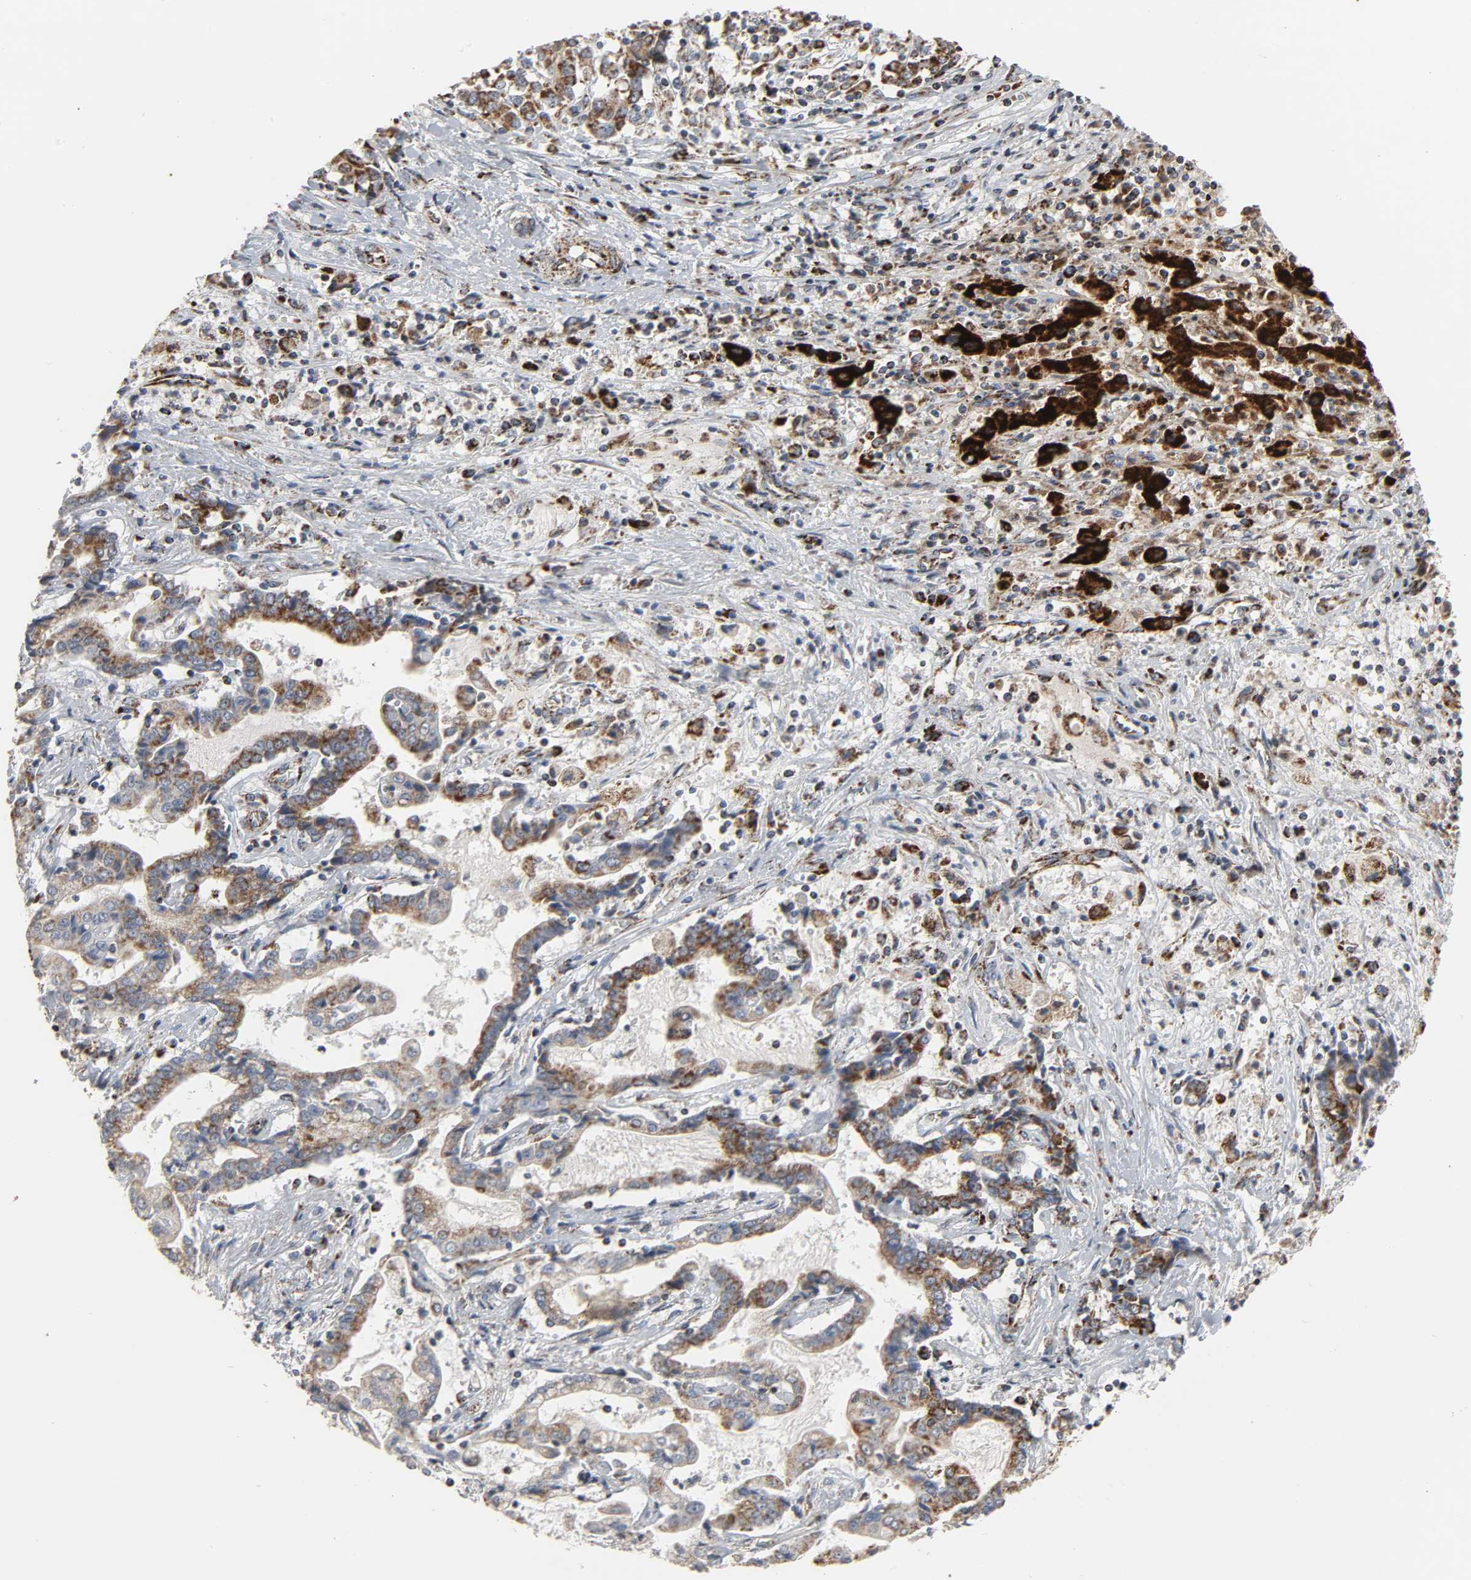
{"staining": {"intensity": "moderate", "quantity": "25%-75%", "location": "cytoplasmic/membranous"}, "tissue": "liver cancer", "cell_type": "Tumor cells", "image_type": "cancer", "snomed": [{"axis": "morphology", "description": "Cholangiocarcinoma"}, {"axis": "topography", "description": "Liver"}], "caption": "Human cholangiocarcinoma (liver) stained with a brown dye shows moderate cytoplasmic/membranous positive staining in about 25%-75% of tumor cells.", "gene": "ACAT1", "patient": {"sex": "male", "age": 57}}